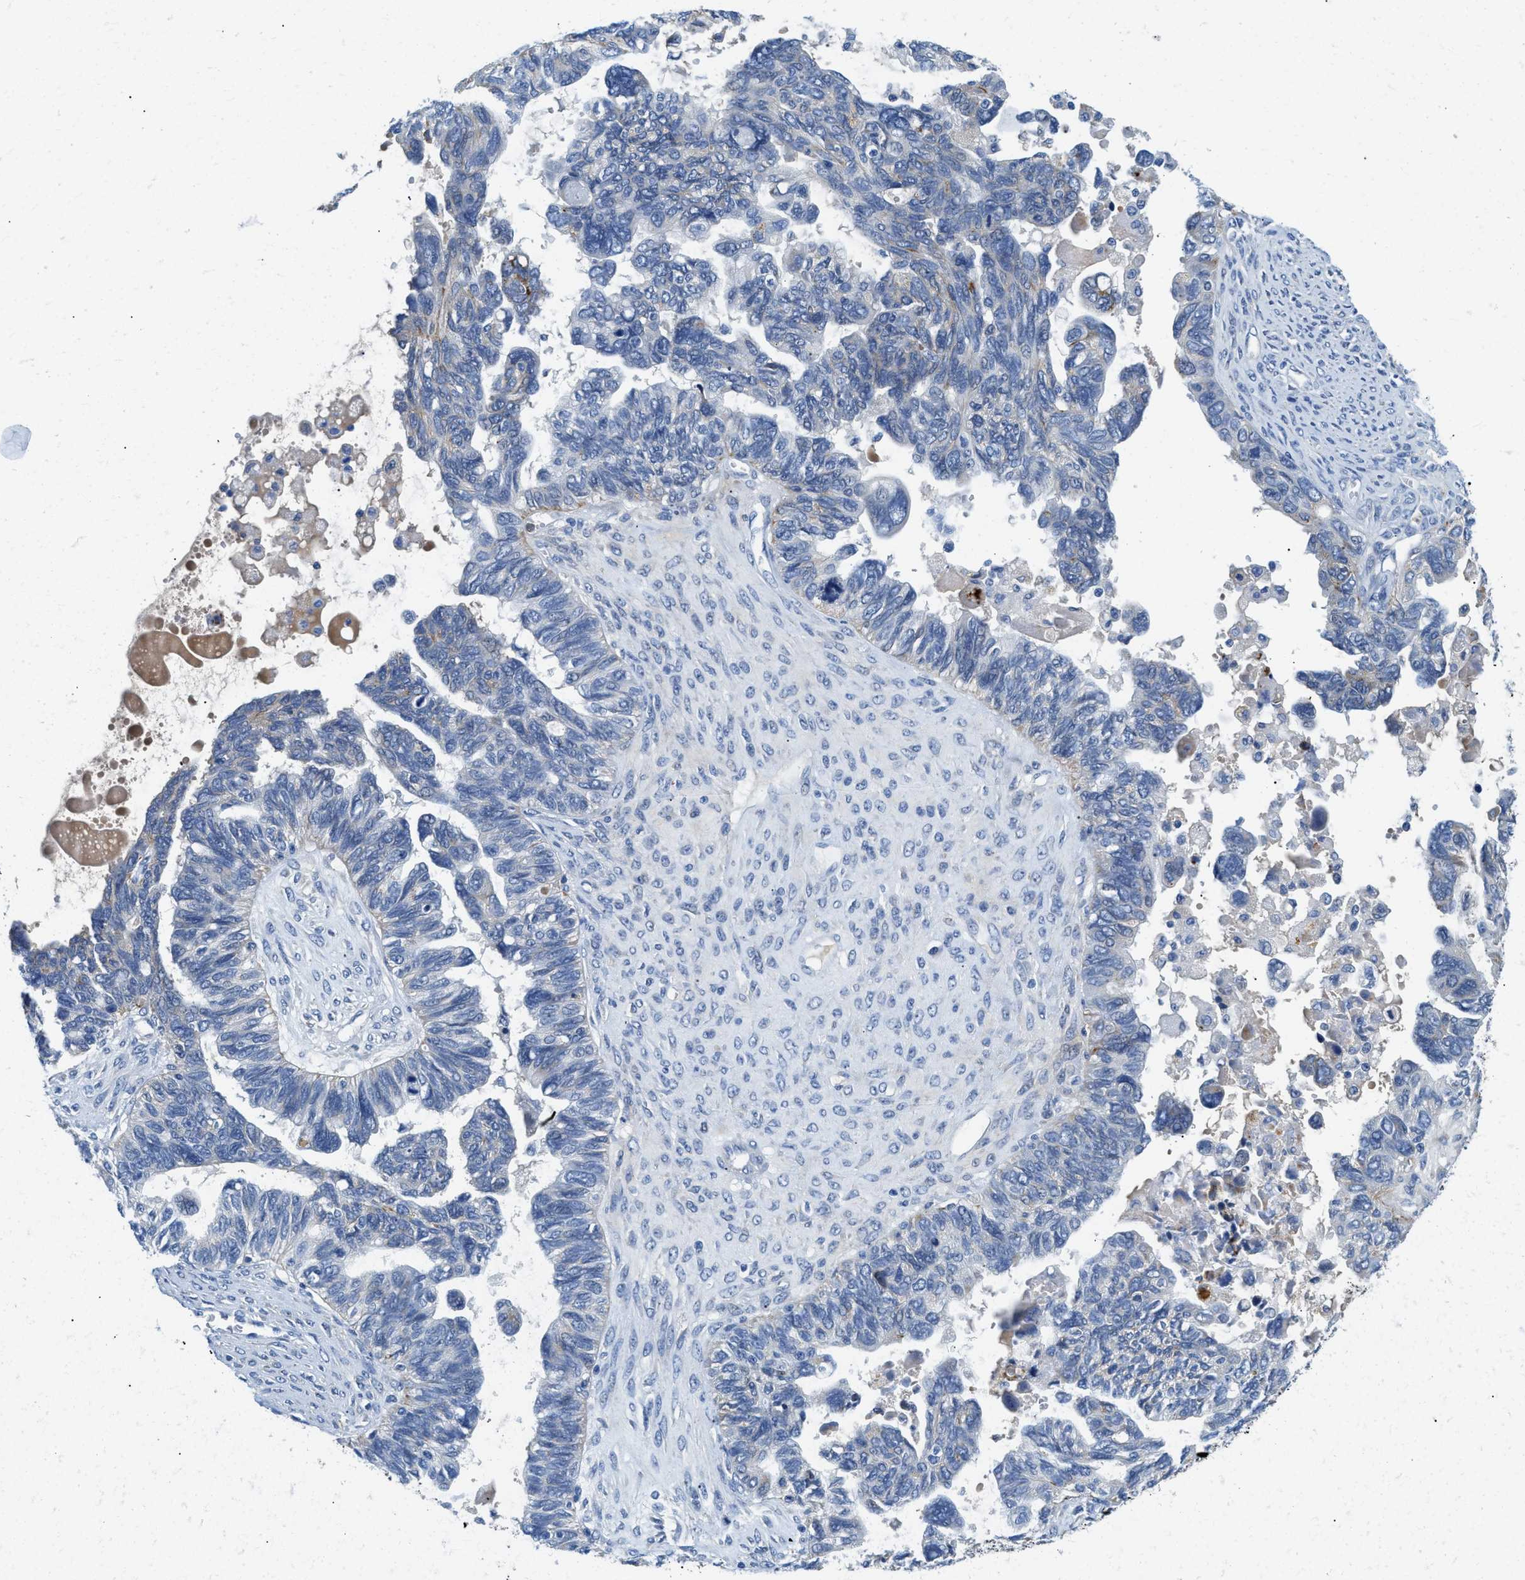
{"staining": {"intensity": "negative", "quantity": "none", "location": "none"}, "tissue": "ovarian cancer", "cell_type": "Tumor cells", "image_type": "cancer", "snomed": [{"axis": "morphology", "description": "Cystadenocarcinoma, serous, NOS"}, {"axis": "topography", "description": "Ovary"}], "caption": "Immunohistochemistry histopathology image of human ovarian cancer (serous cystadenocarcinoma) stained for a protein (brown), which shows no expression in tumor cells. (Immunohistochemistry (ihc), brightfield microscopy, high magnification).", "gene": "TSPAN3", "patient": {"sex": "female", "age": 79}}